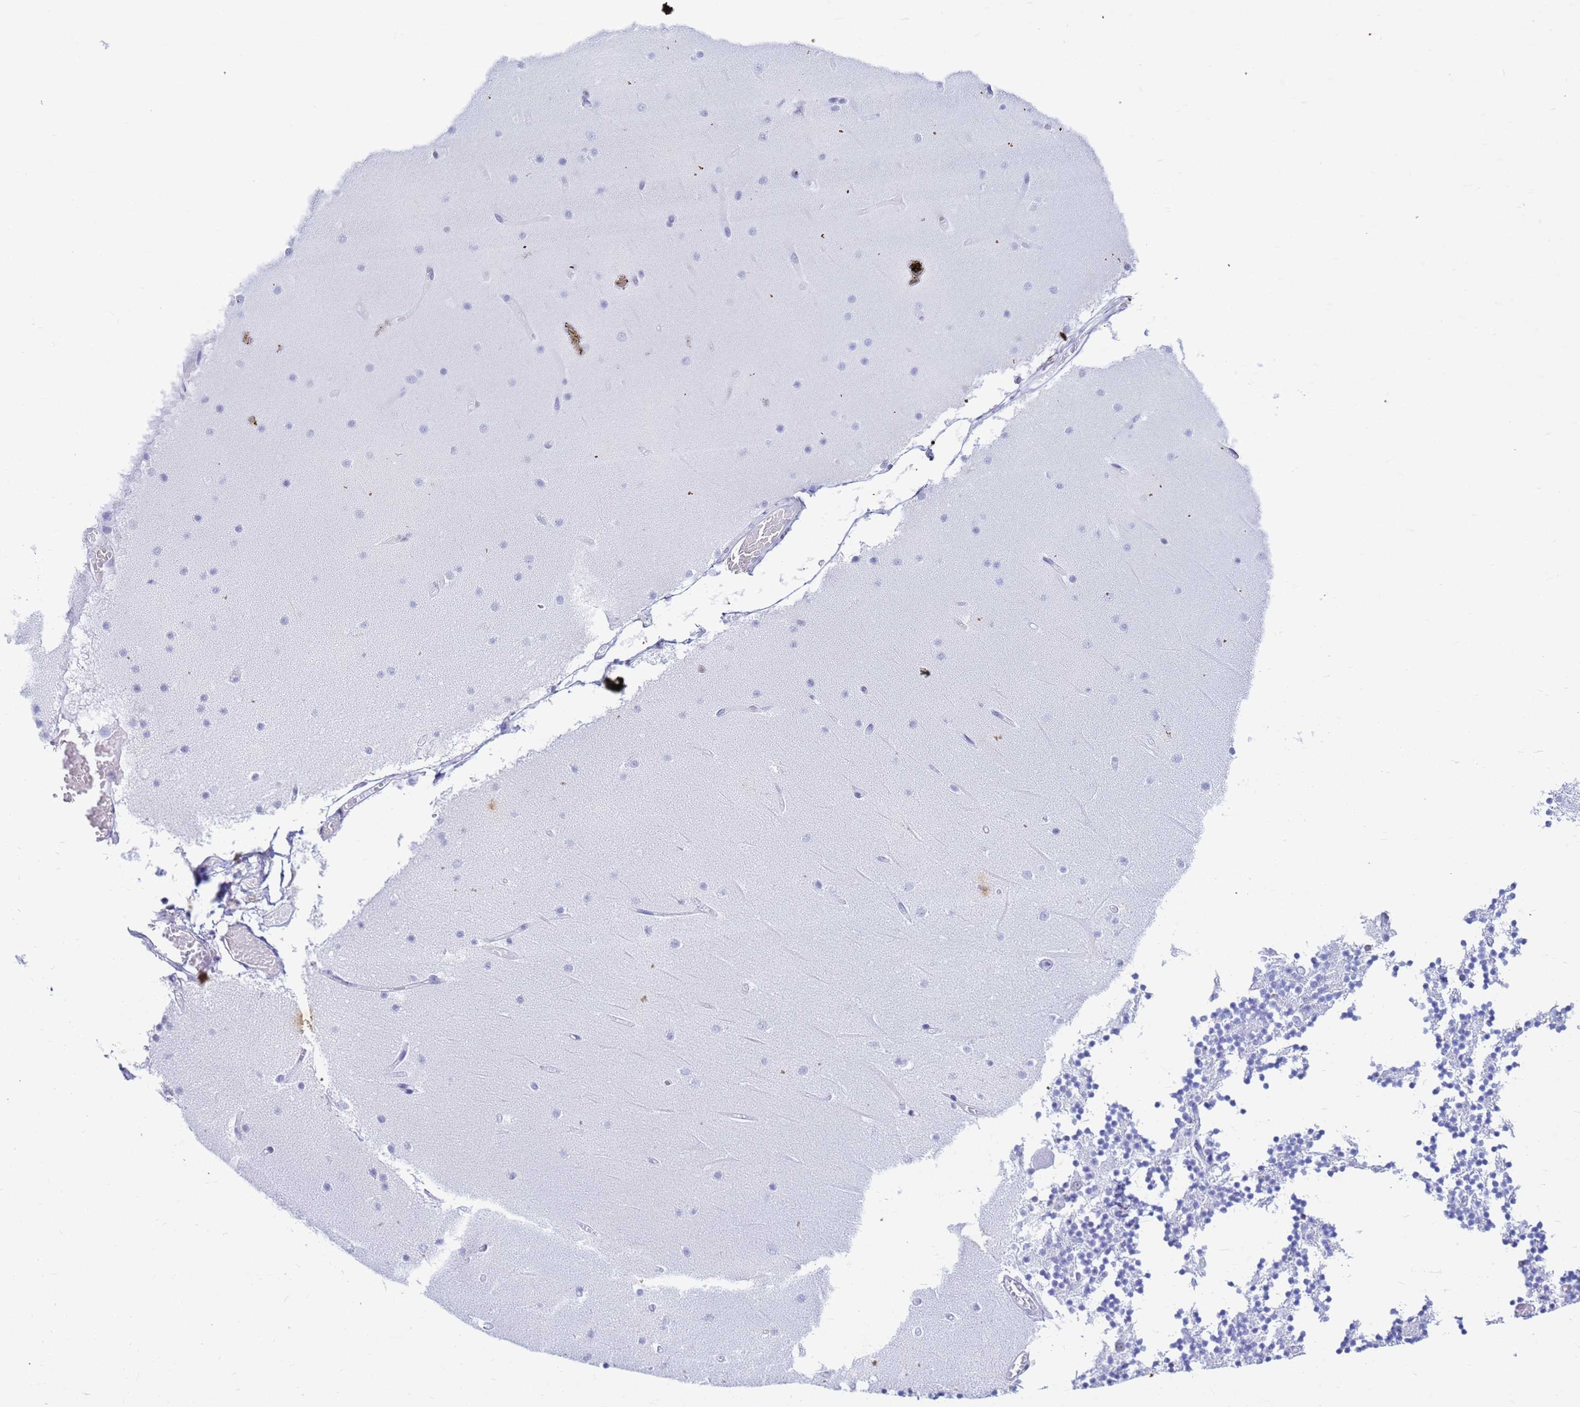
{"staining": {"intensity": "negative", "quantity": "none", "location": "none"}, "tissue": "cerebellum", "cell_type": "Cells in granular layer", "image_type": "normal", "snomed": [{"axis": "morphology", "description": "Normal tissue, NOS"}, {"axis": "topography", "description": "Cerebellum"}], "caption": "Immunohistochemistry of benign cerebellum displays no positivity in cells in granular layer. (Stains: DAB (3,3'-diaminobenzidine) IHC with hematoxylin counter stain, Microscopy: brightfield microscopy at high magnification).", "gene": "SLC7A9", "patient": {"sex": "female", "age": 28}}